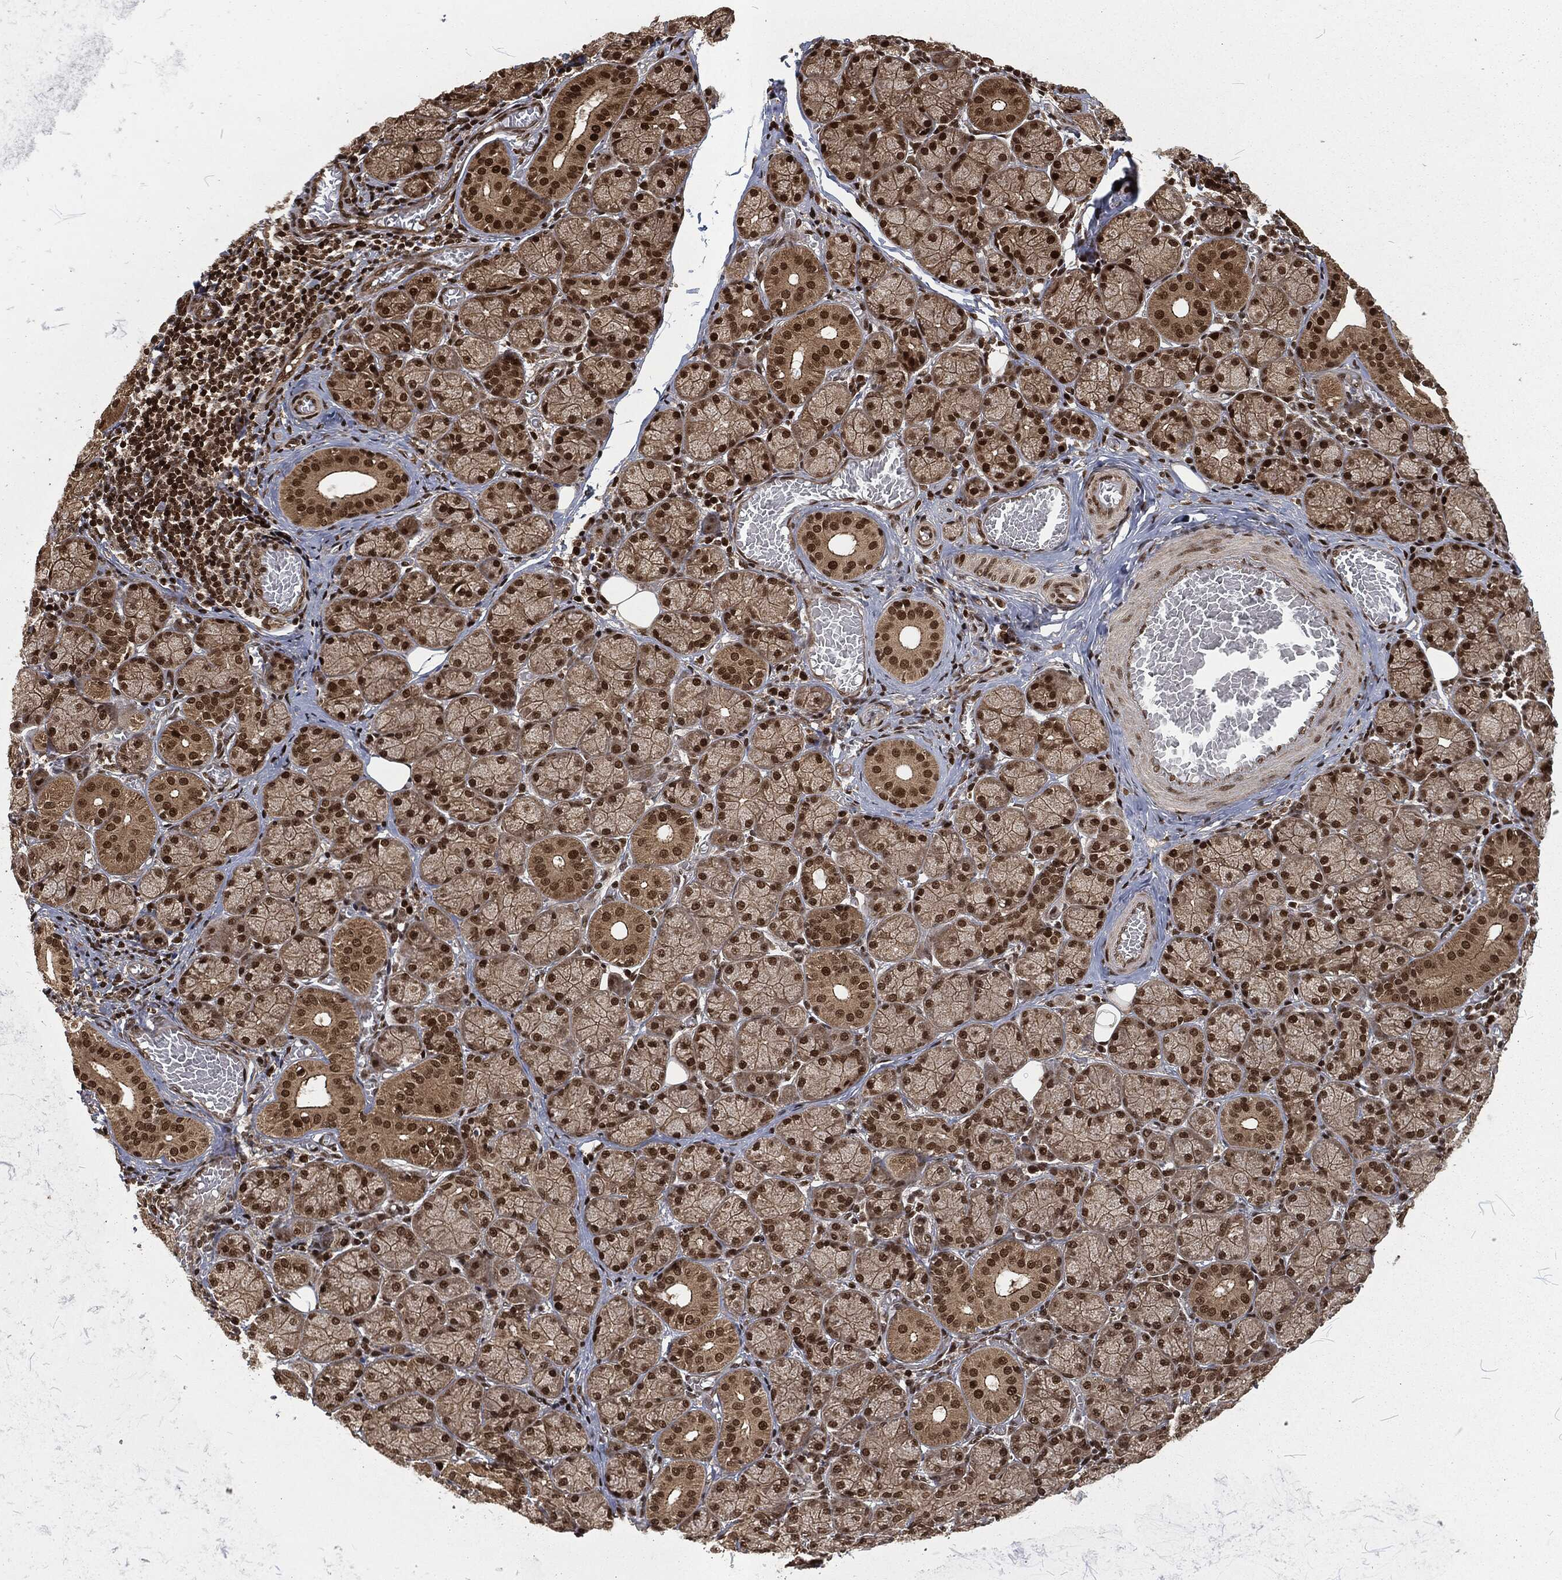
{"staining": {"intensity": "strong", "quantity": ">75%", "location": "nuclear"}, "tissue": "salivary gland", "cell_type": "Glandular cells", "image_type": "normal", "snomed": [{"axis": "morphology", "description": "Normal tissue, NOS"}, {"axis": "topography", "description": "Salivary gland"}, {"axis": "topography", "description": "Peripheral nerve tissue"}], "caption": "This micrograph shows benign salivary gland stained with immunohistochemistry (IHC) to label a protein in brown. The nuclear of glandular cells show strong positivity for the protein. Nuclei are counter-stained blue.", "gene": "NGRN", "patient": {"sex": "female", "age": 24}}